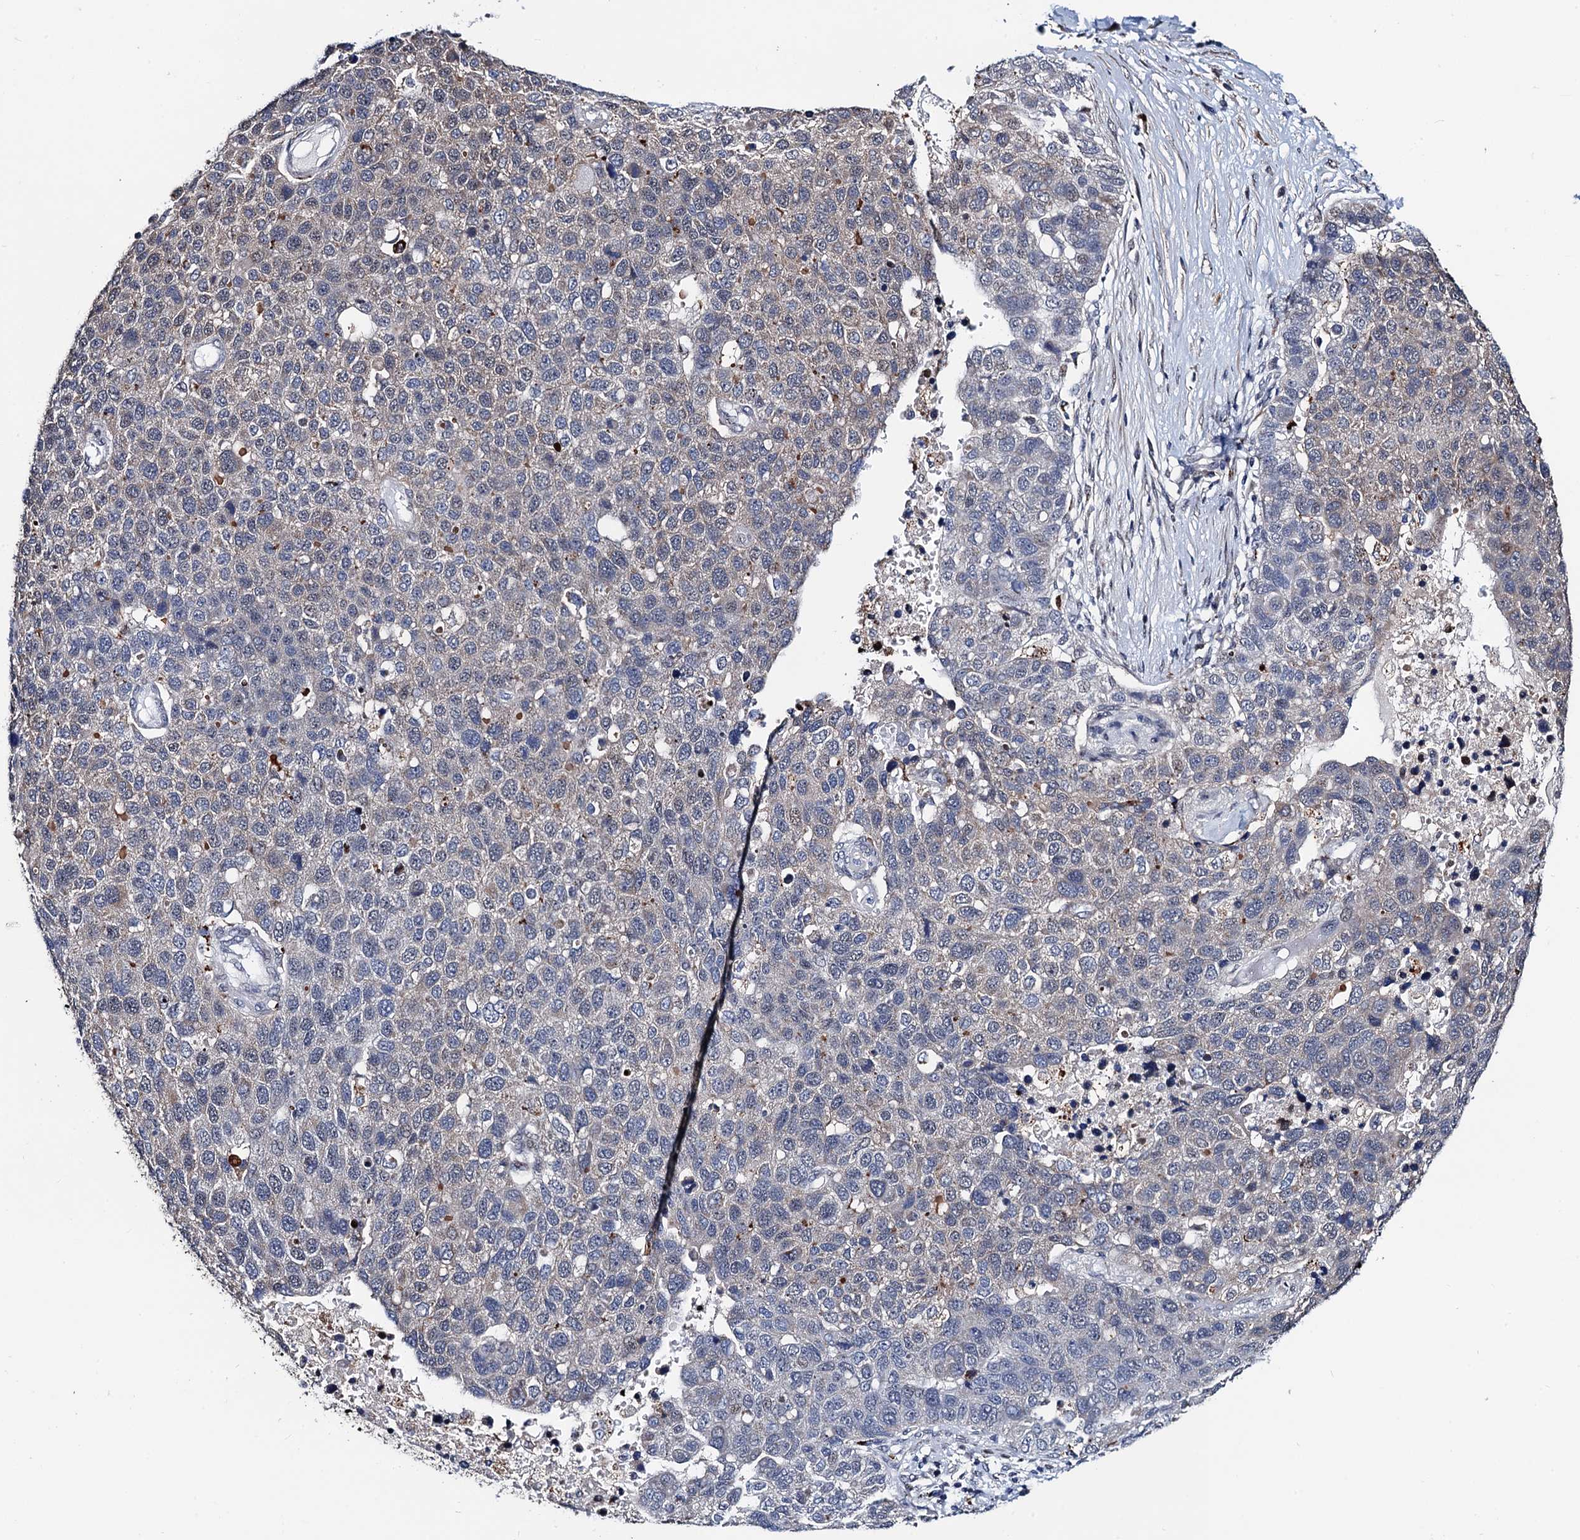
{"staining": {"intensity": "negative", "quantity": "none", "location": "none"}, "tissue": "pancreatic cancer", "cell_type": "Tumor cells", "image_type": "cancer", "snomed": [{"axis": "morphology", "description": "Adenocarcinoma, NOS"}, {"axis": "topography", "description": "Pancreas"}], "caption": "IHC histopathology image of neoplastic tissue: human pancreatic adenocarcinoma stained with DAB displays no significant protein expression in tumor cells. The staining was performed using DAB (3,3'-diaminobenzidine) to visualize the protein expression in brown, while the nuclei were stained in blue with hematoxylin (Magnification: 20x).", "gene": "FAM222A", "patient": {"sex": "female", "age": 61}}